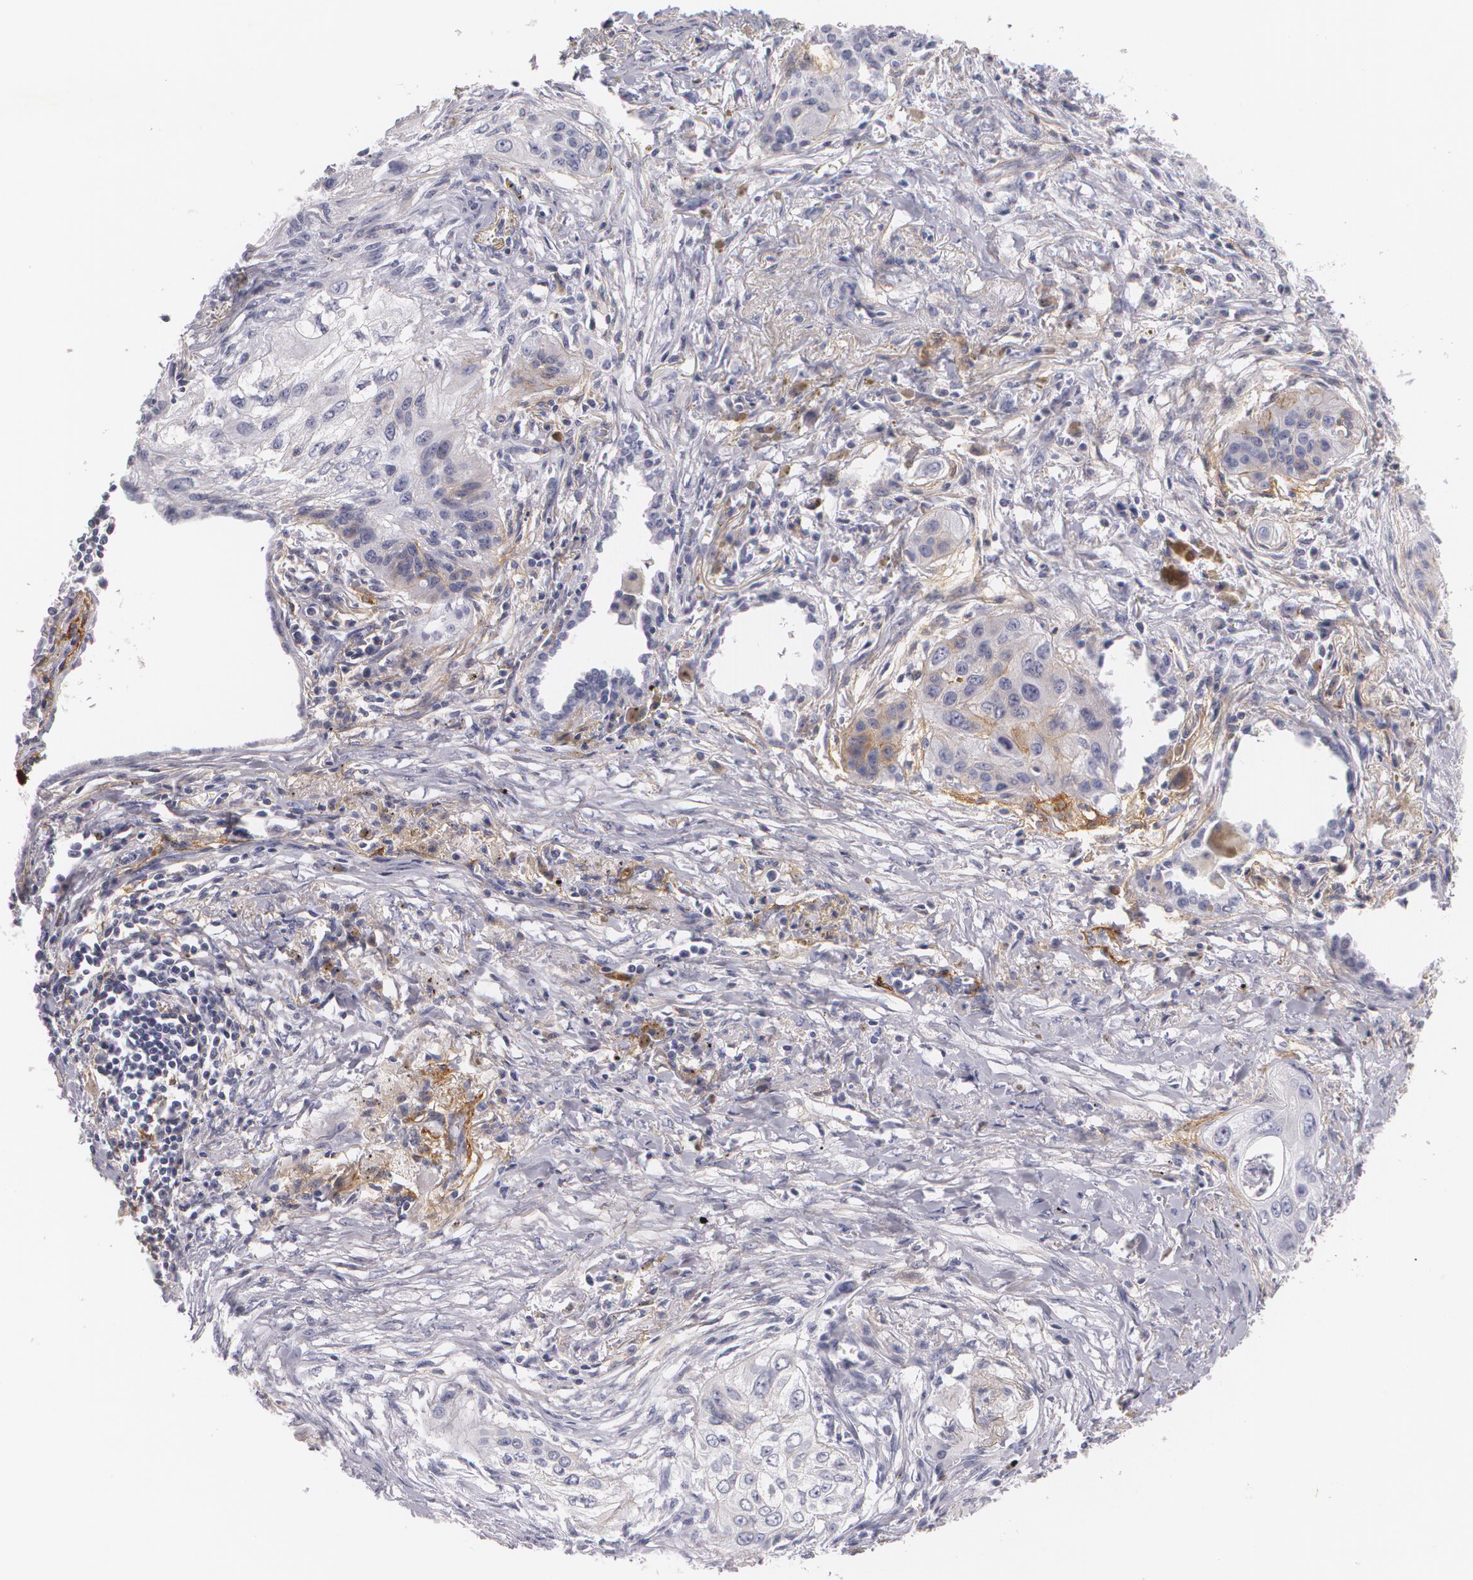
{"staining": {"intensity": "negative", "quantity": "none", "location": "none"}, "tissue": "lung cancer", "cell_type": "Tumor cells", "image_type": "cancer", "snomed": [{"axis": "morphology", "description": "Squamous cell carcinoma, NOS"}, {"axis": "topography", "description": "Lung"}], "caption": "High power microscopy histopathology image of an immunohistochemistry histopathology image of squamous cell carcinoma (lung), revealing no significant expression in tumor cells.", "gene": "NGFR", "patient": {"sex": "male", "age": 71}}